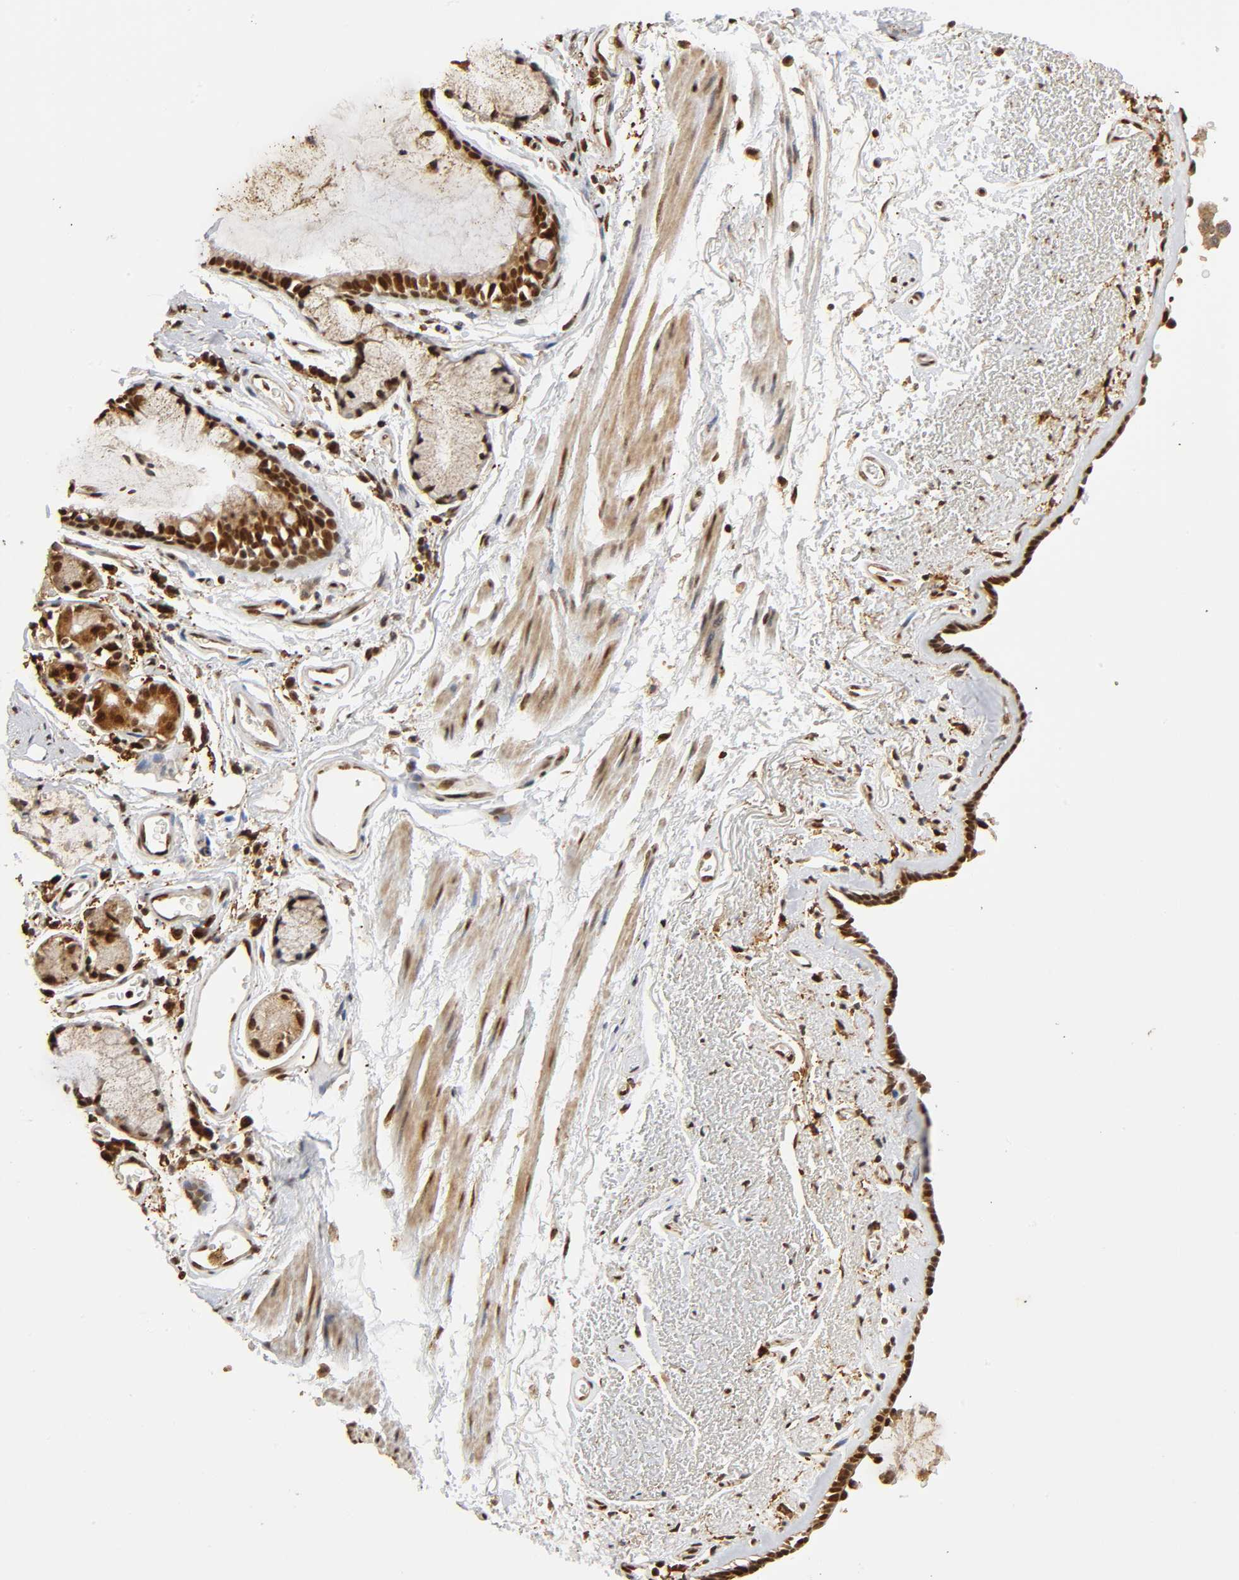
{"staining": {"intensity": "strong", "quantity": ">75%", "location": "cytoplasmic/membranous,nuclear"}, "tissue": "bronchus", "cell_type": "Respiratory epithelial cells", "image_type": "normal", "snomed": [{"axis": "morphology", "description": "Normal tissue, NOS"}, {"axis": "morphology", "description": "Adenocarcinoma, NOS"}, {"axis": "topography", "description": "Bronchus"}, {"axis": "topography", "description": "Lung"}], "caption": "There is high levels of strong cytoplasmic/membranous,nuclear expression in respiratory epithelial cells of unremarkable bronchus, as demonstrated by immunohistochemical staining (brown color).", "gene": "RNF122", "patient": {"sex": "male", "age": 71}}